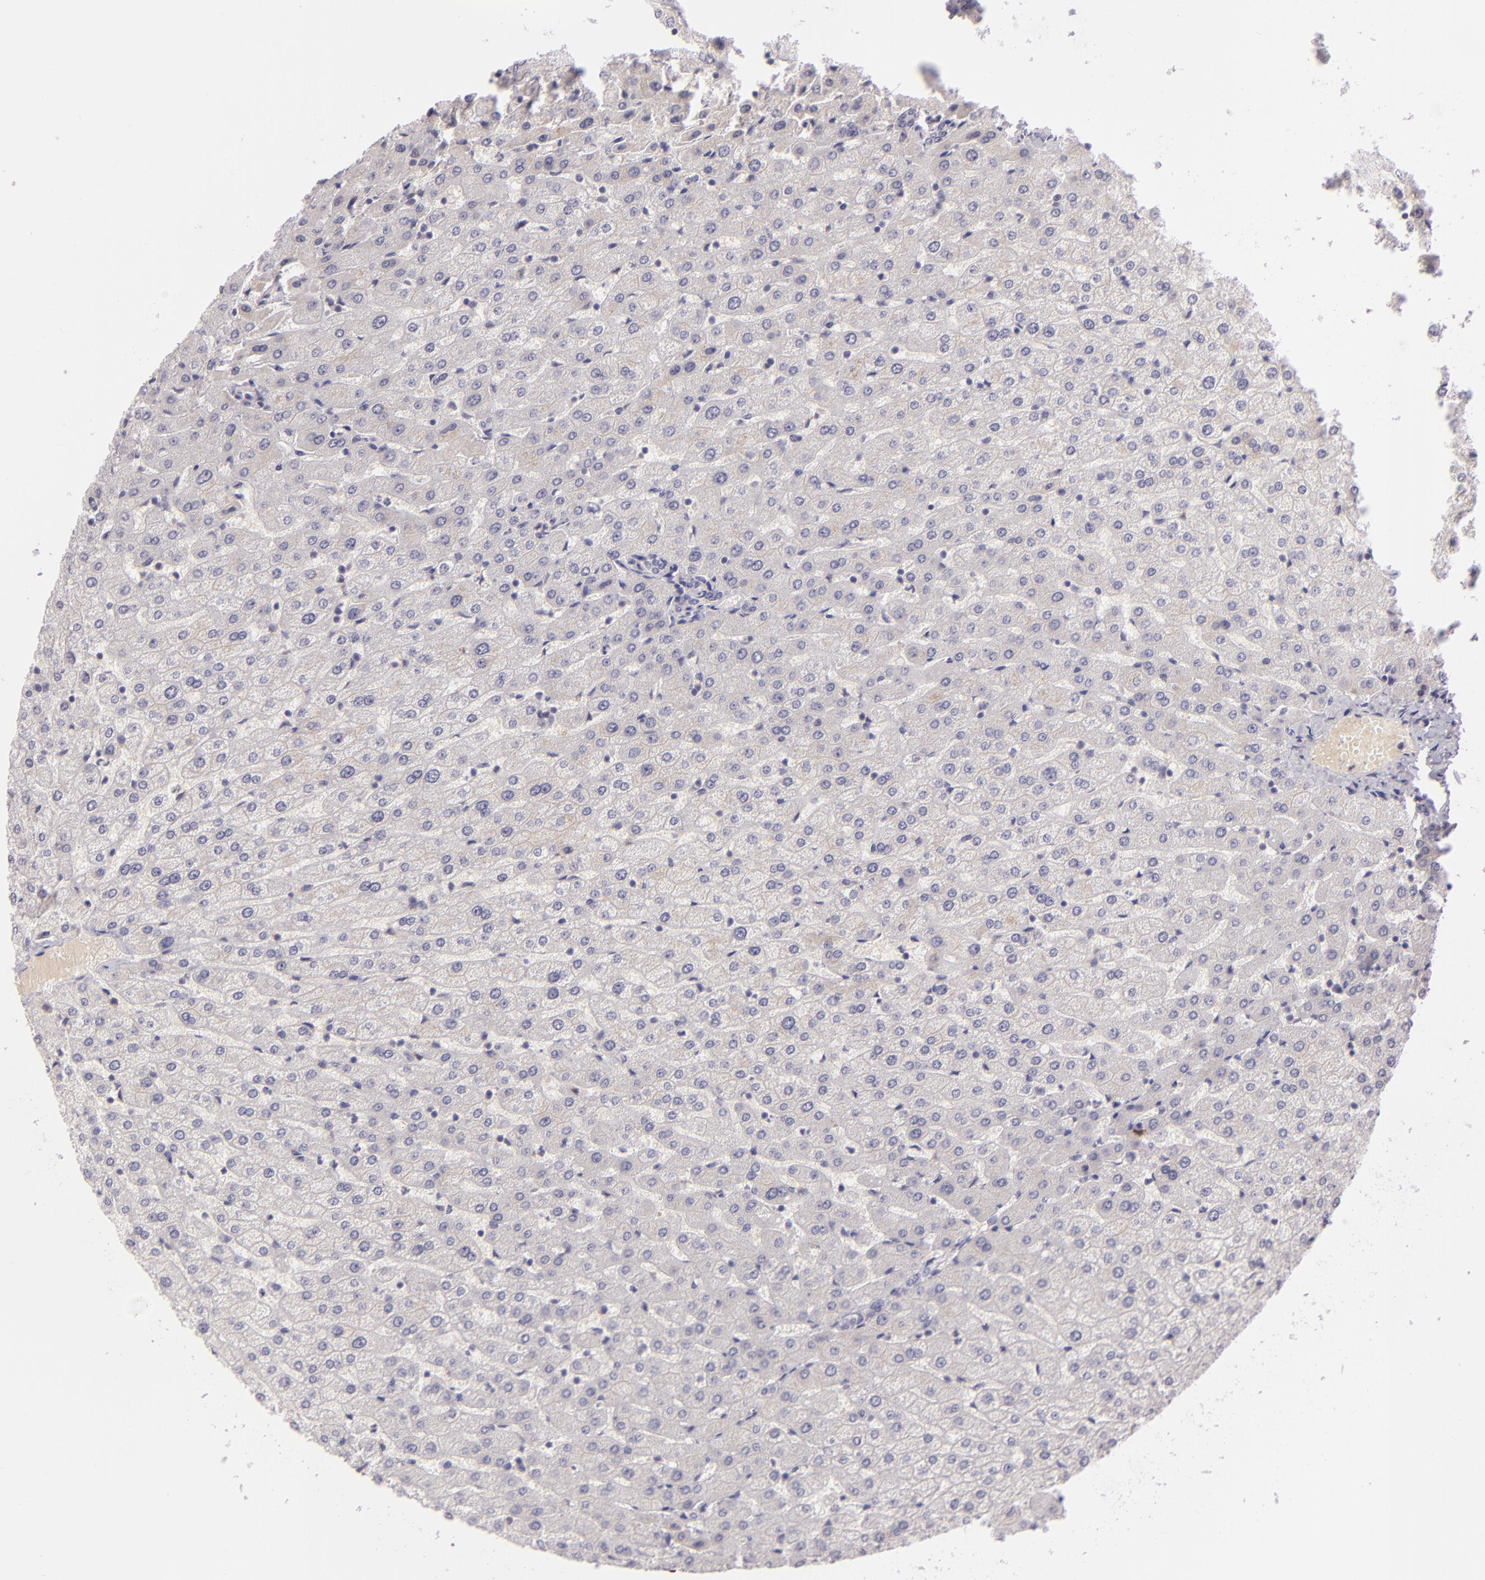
{"staining": {"intensity": "negative", "quantity": "none", "location": "none"}, "tissue": "liver", "cell_type": "Cholangiocytes", "image_type": "normal", "snomed": [{"axis": "morphology", "description": "Normal tissue, NOS"}, {"axis": "morphology", "description": "Fibrosis, NOS"}, {"axis": "topography", "description": "Liver"}], "caption": "A high-resolution histopathology image shows immunohistochemistry staining of normal liver, which demonstrates no significant expression in cholangiocytes. (DAB immunohistochemistry with hematoxylin counter stain).", "gene": "DAG1", "patient": {"sex": "female", "age": 29}}